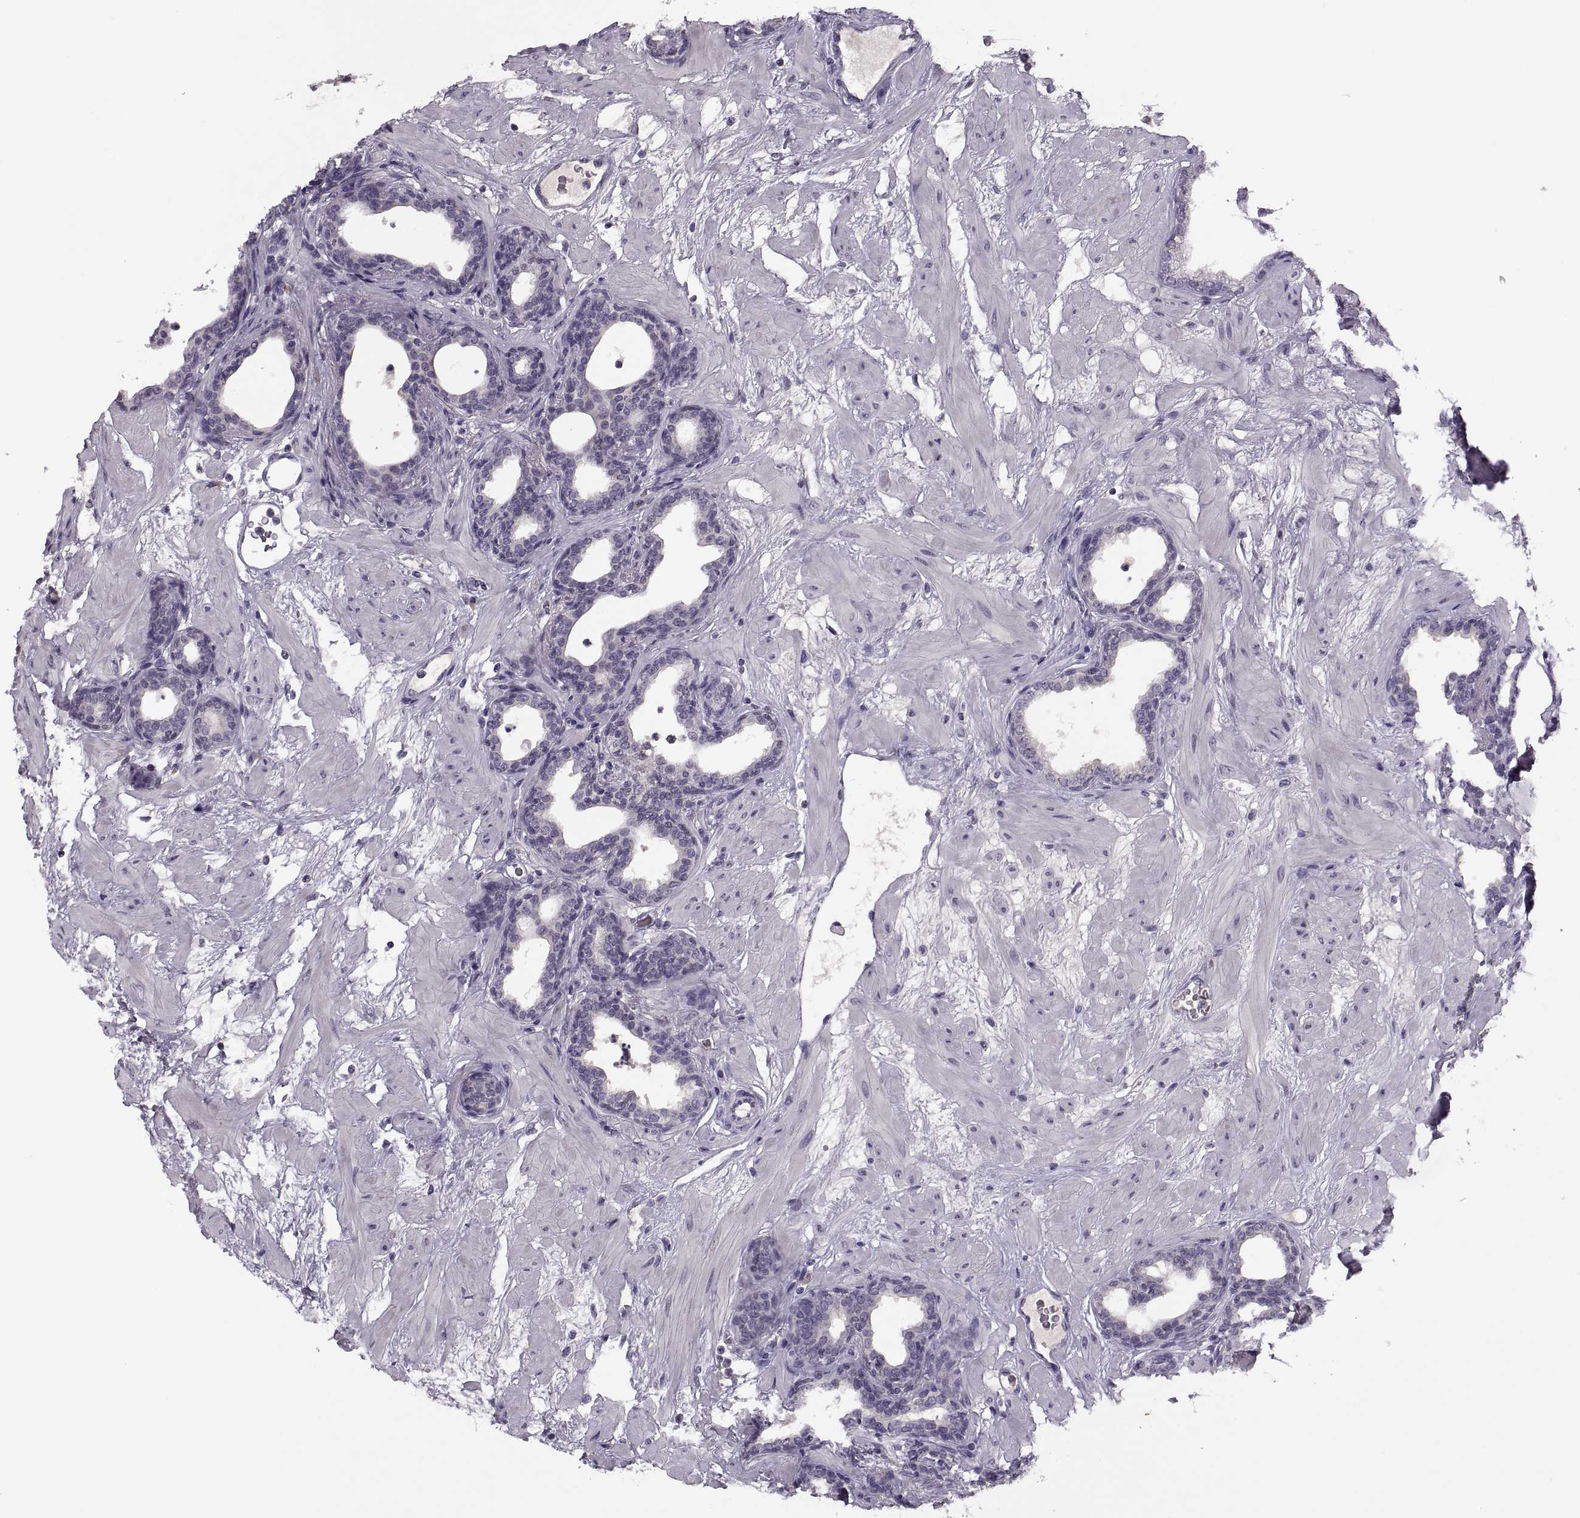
{"staining": {"intensity": "negative", "quantity": "none", "location": "none"}, "tissue": "prostate", "cell_type": "Glandular cells", "image_type": "normal", "snomed": [{"axis": "morphology", "description": "Normal tissue, NOS"}, {"axis": "topography", "description": "Prostate"}], "caption": "High power microscopy micrograph of an immunohistochemistry (IHC) image of benign prostate, revealing no significant expression in glandular cells. Brightfield microscopy of immunohistochemistry (IHC) stained with DAB (brown) and hematoxylin (blue), captured at high magnification.", "gene": "CACNA1F", "patient": {"sex": "male", "age": 37}}